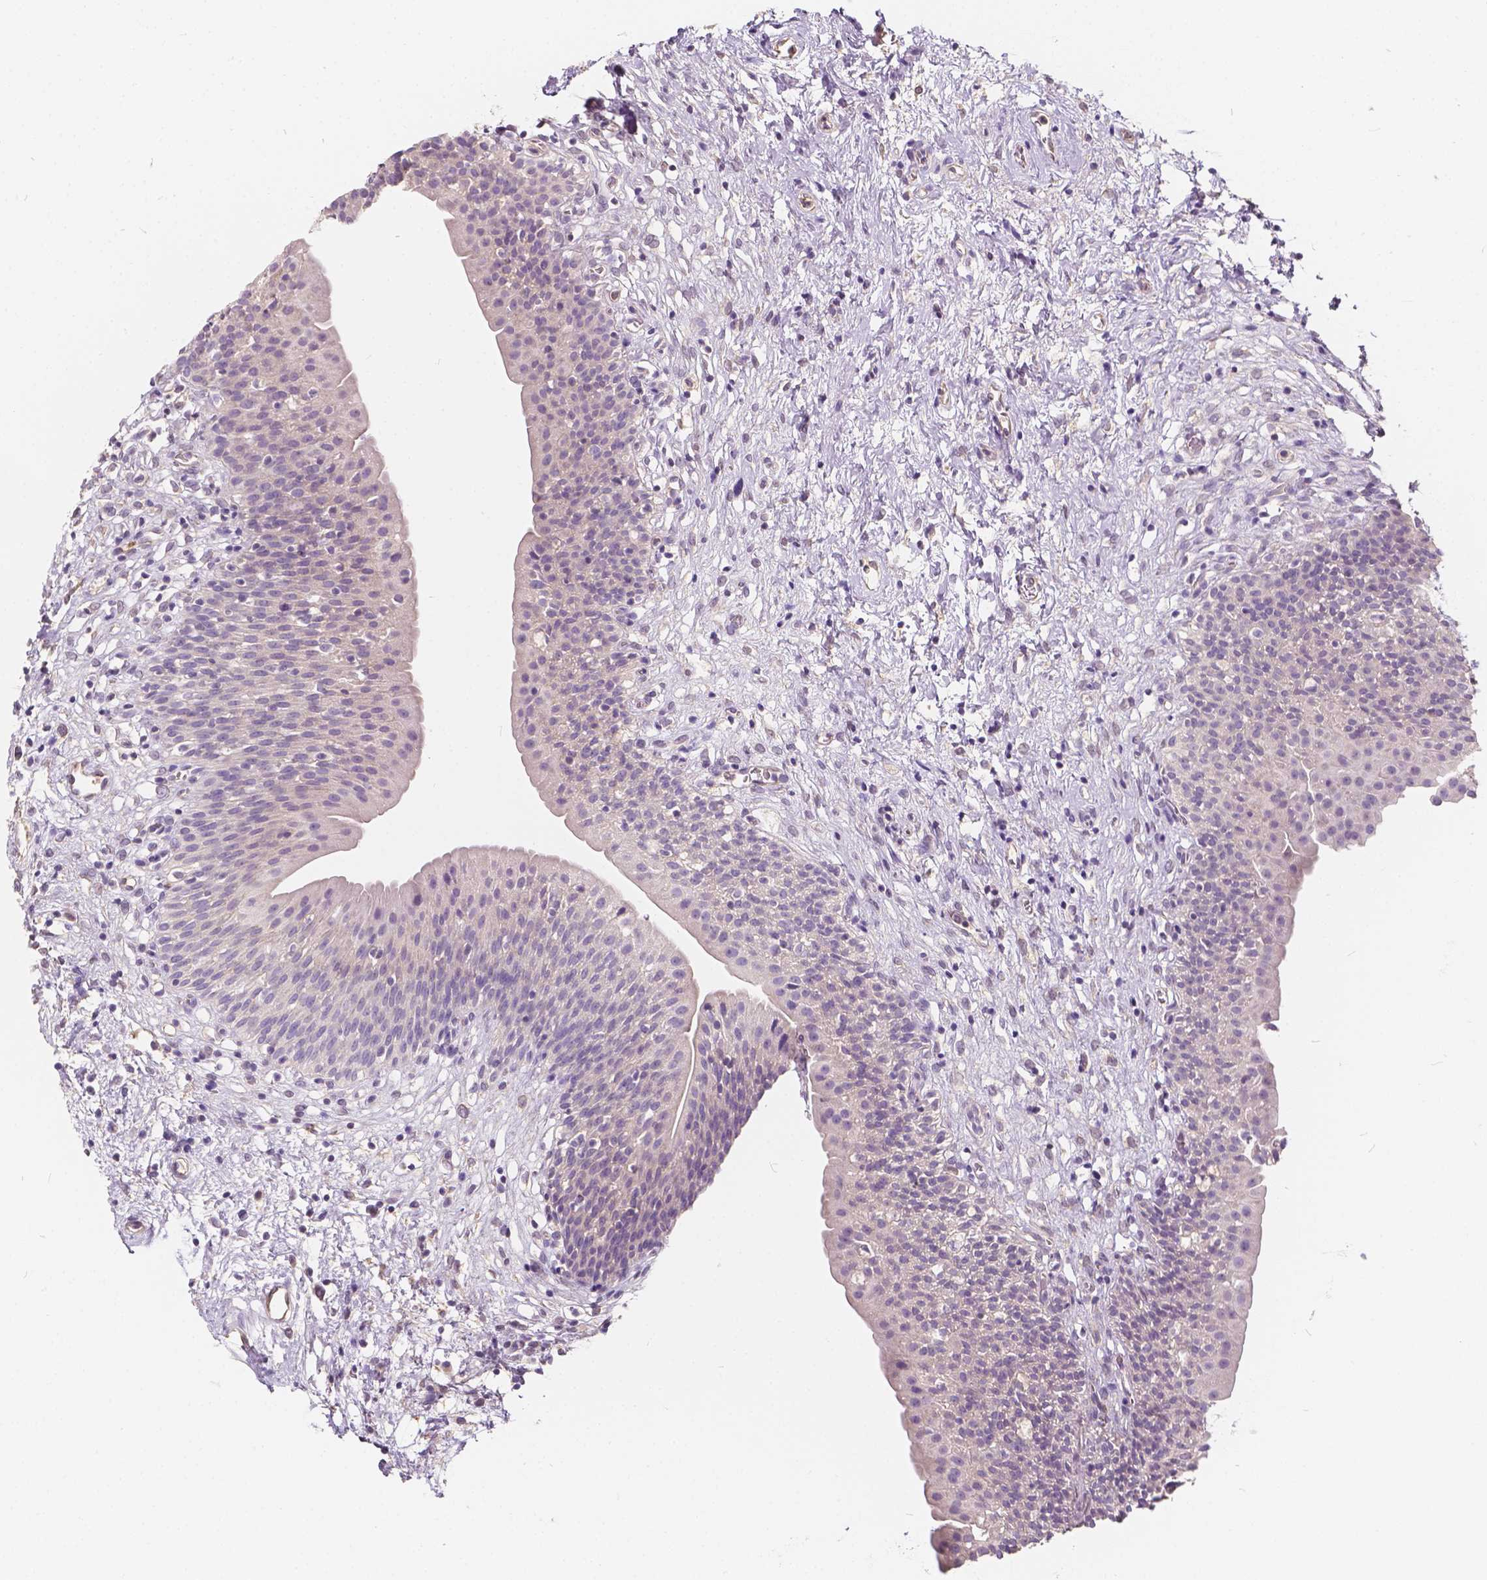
{"staining": {"intensity": "negative", "quantity": "none", "location": "none"}, "tissue": "urinary bladder", "cell_type": "Urothelial cells", "image_type": "normal", "snomed": [{"axis": "morphology", "description": "Normal tissue, NOS"}, {"axis": "topography", "description": "Urinary bladder"}], "caption": "Urothelial cells are negative for protein expression in benign human urinary bladder.", "gene": "KIAA0513", "patient": {"sex": "male", "age": 76}}